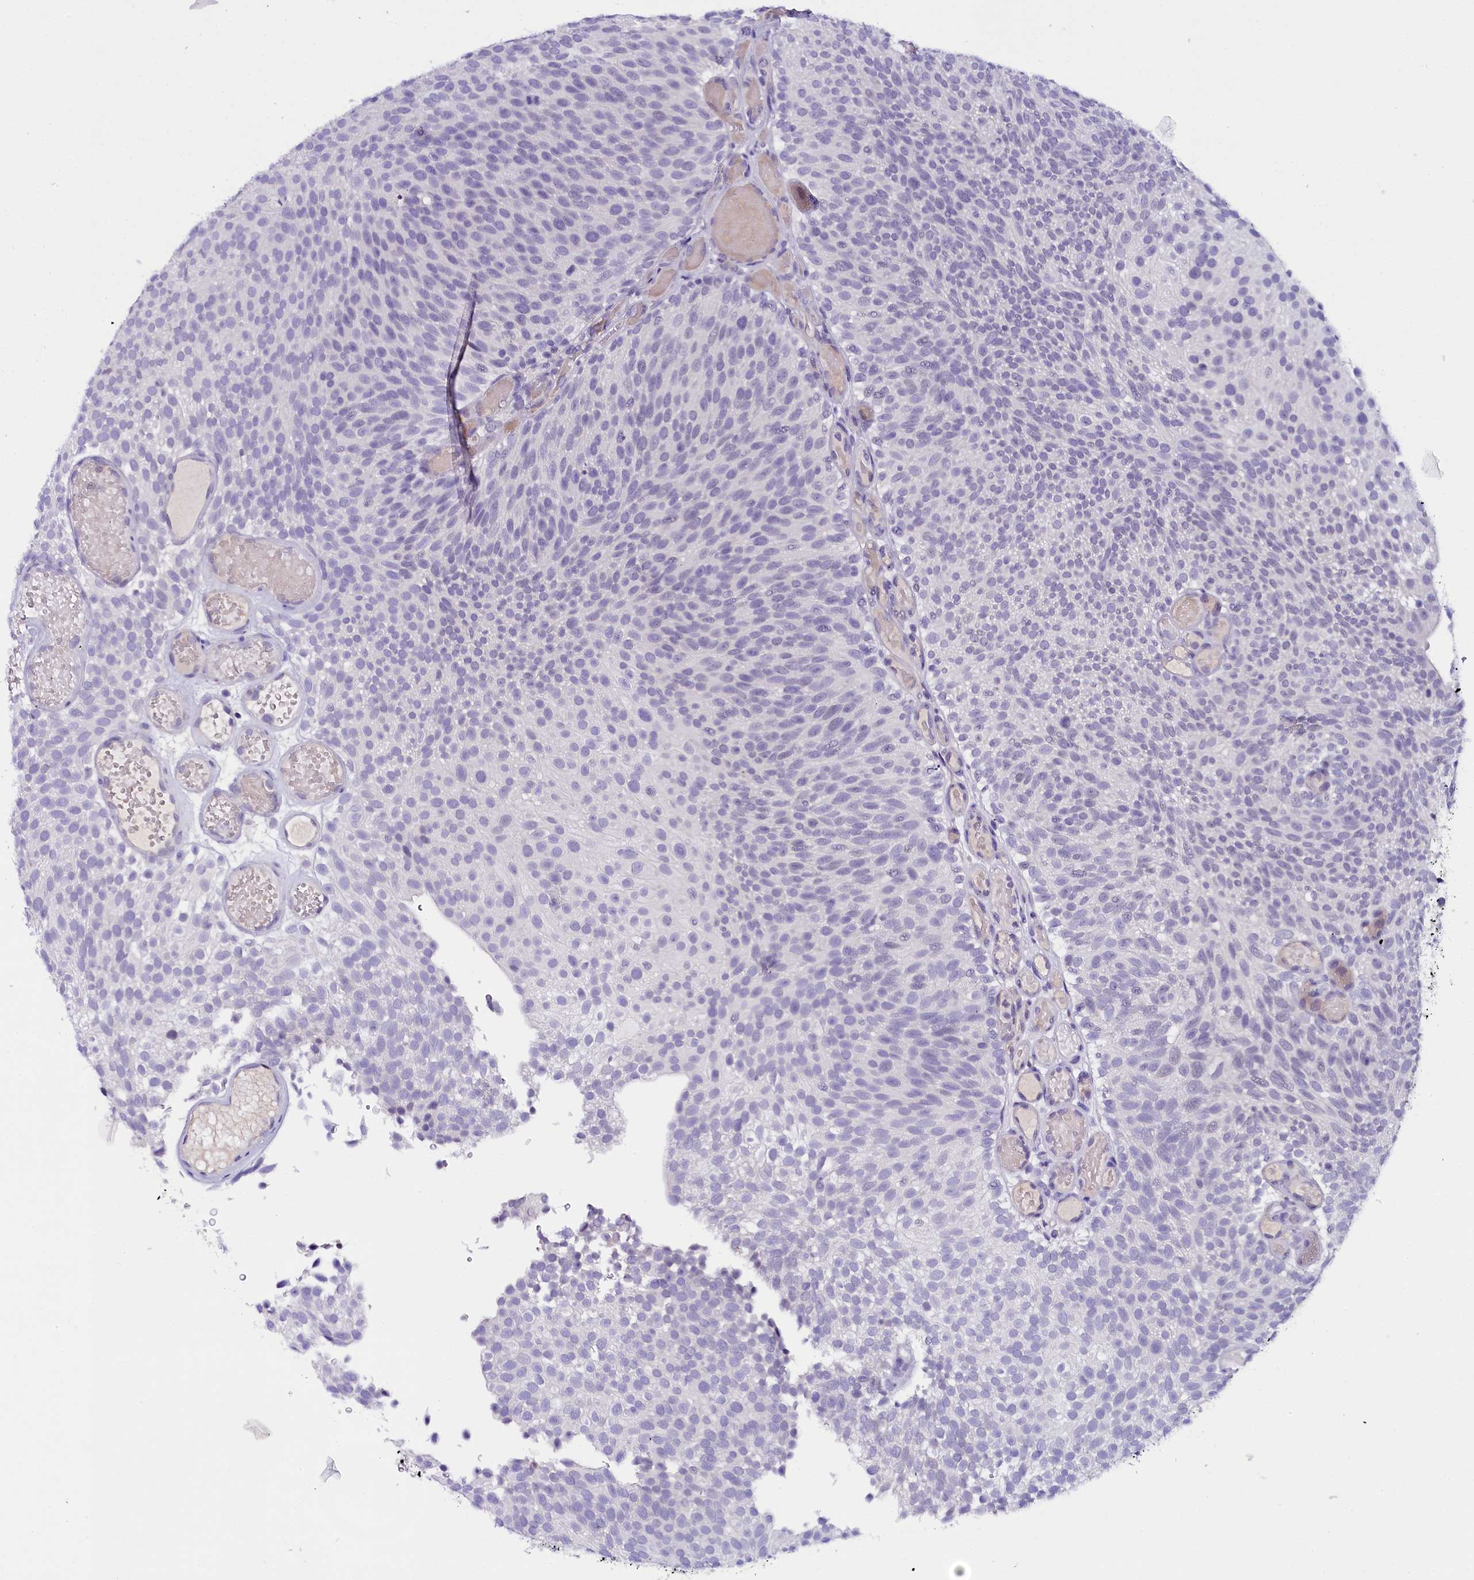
{"staining": {"intensity": "negative", "quantity": "none", "location": "none"}, "tissue": "urothelial cancer", "cell_type": "Tumor cells", "image_type": "cancer", "snomed": [{"axis": "morphology", "description": "Urothelial carcinoma, Low grade"}, {"axis": "topography", "description": "Urinary bladder"}], "caption": "DAB (3,3'-diaminobenzidine) immunohistochemical staining of human urothelial cancer displays no significant expression in tumor cells.", "gene": "IQCN", "patient": {"sex": "male", "age": 78}}